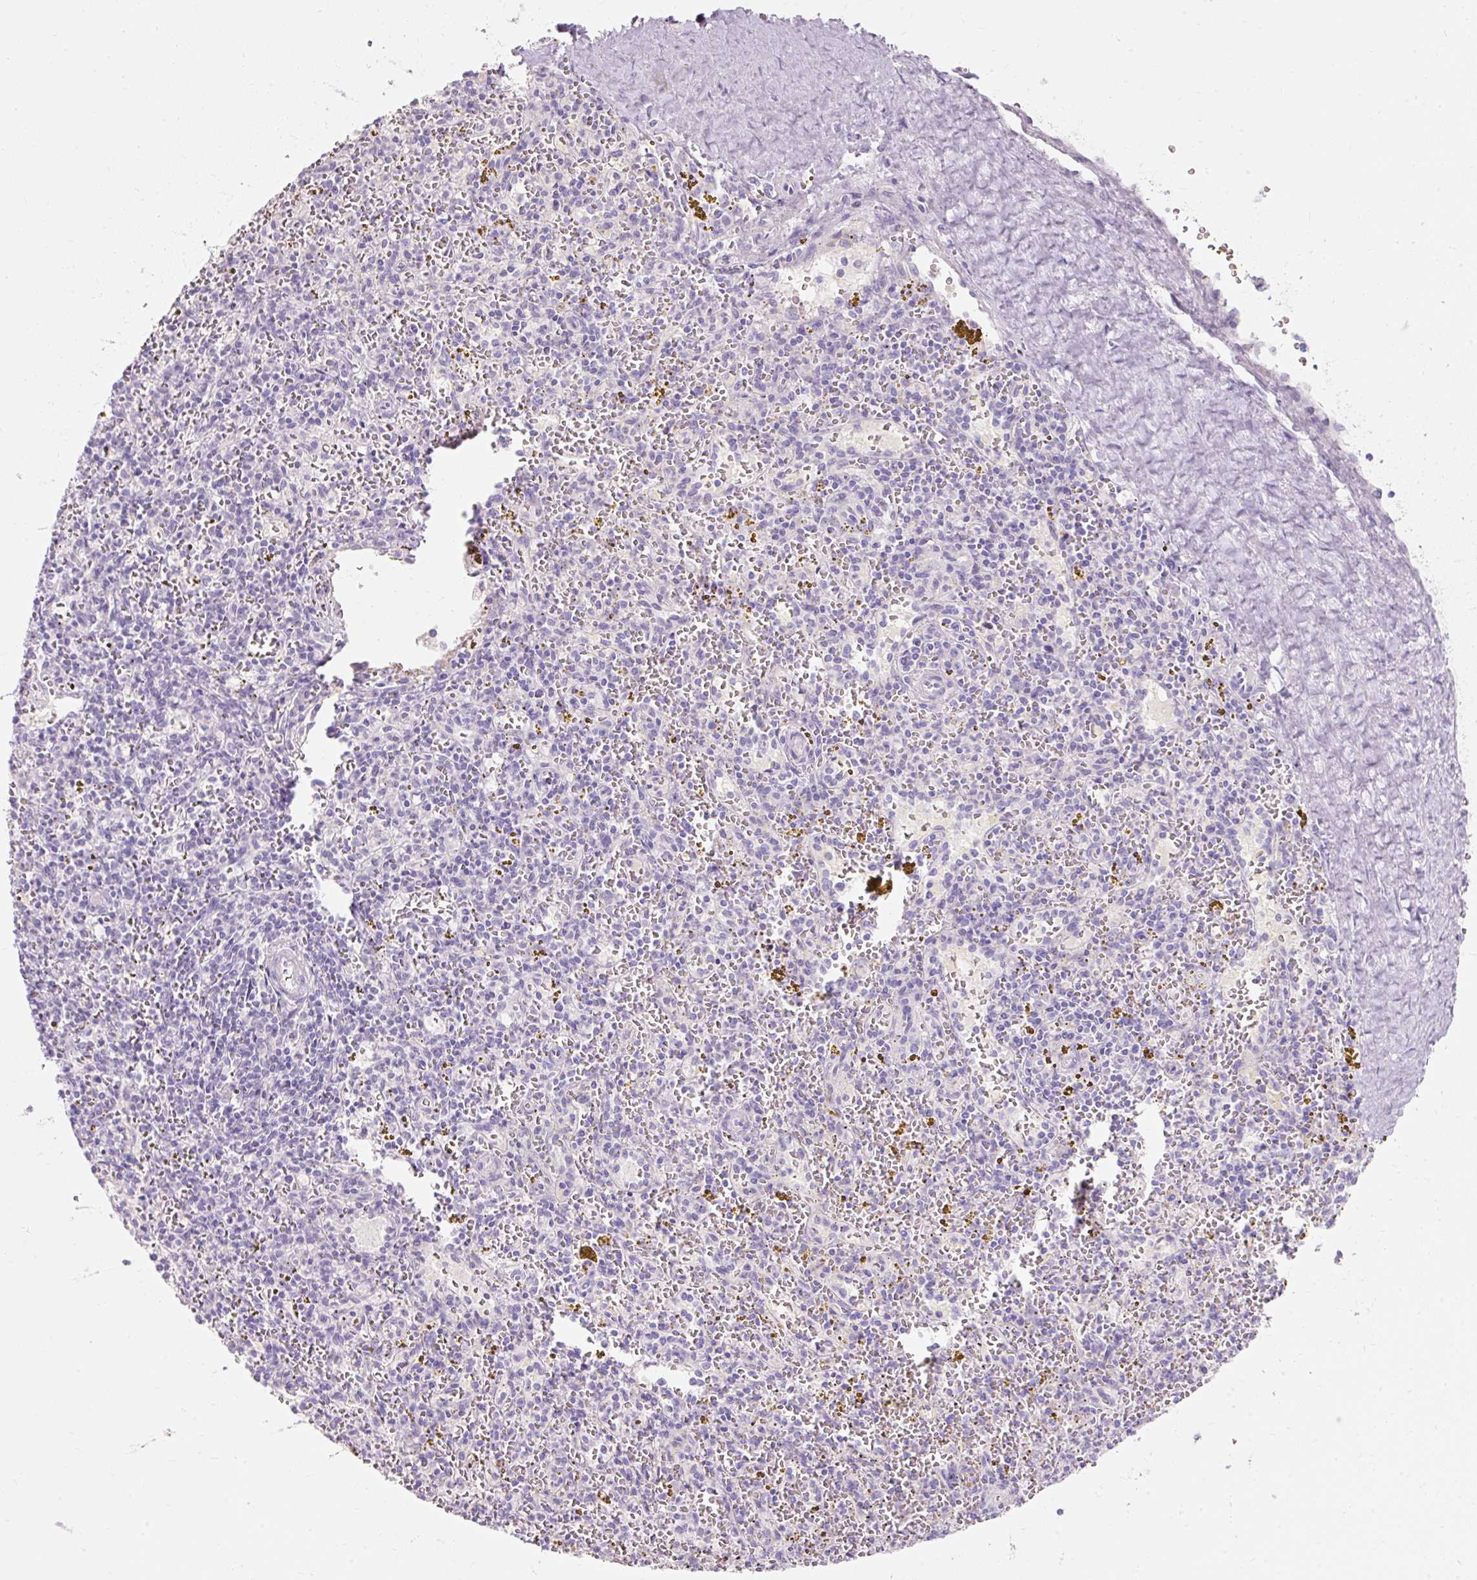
{"staining": {"intensity": "negative", "quantity": "none", "location": "none"}, "tissue": "spleen", "cell_type": "Cells in red pulp", "image_type": "normal", "snomed": [{"axis": "morphology", "description": "Normal tissue, NOS"}, {"axis": "topography", "description": "Spleen"}], "caption": "Cells in red pulp show no significant positivity in unremarkable spleen.", "gene": "TMEM213", "patient": {"sex": "male", "age": 57}}